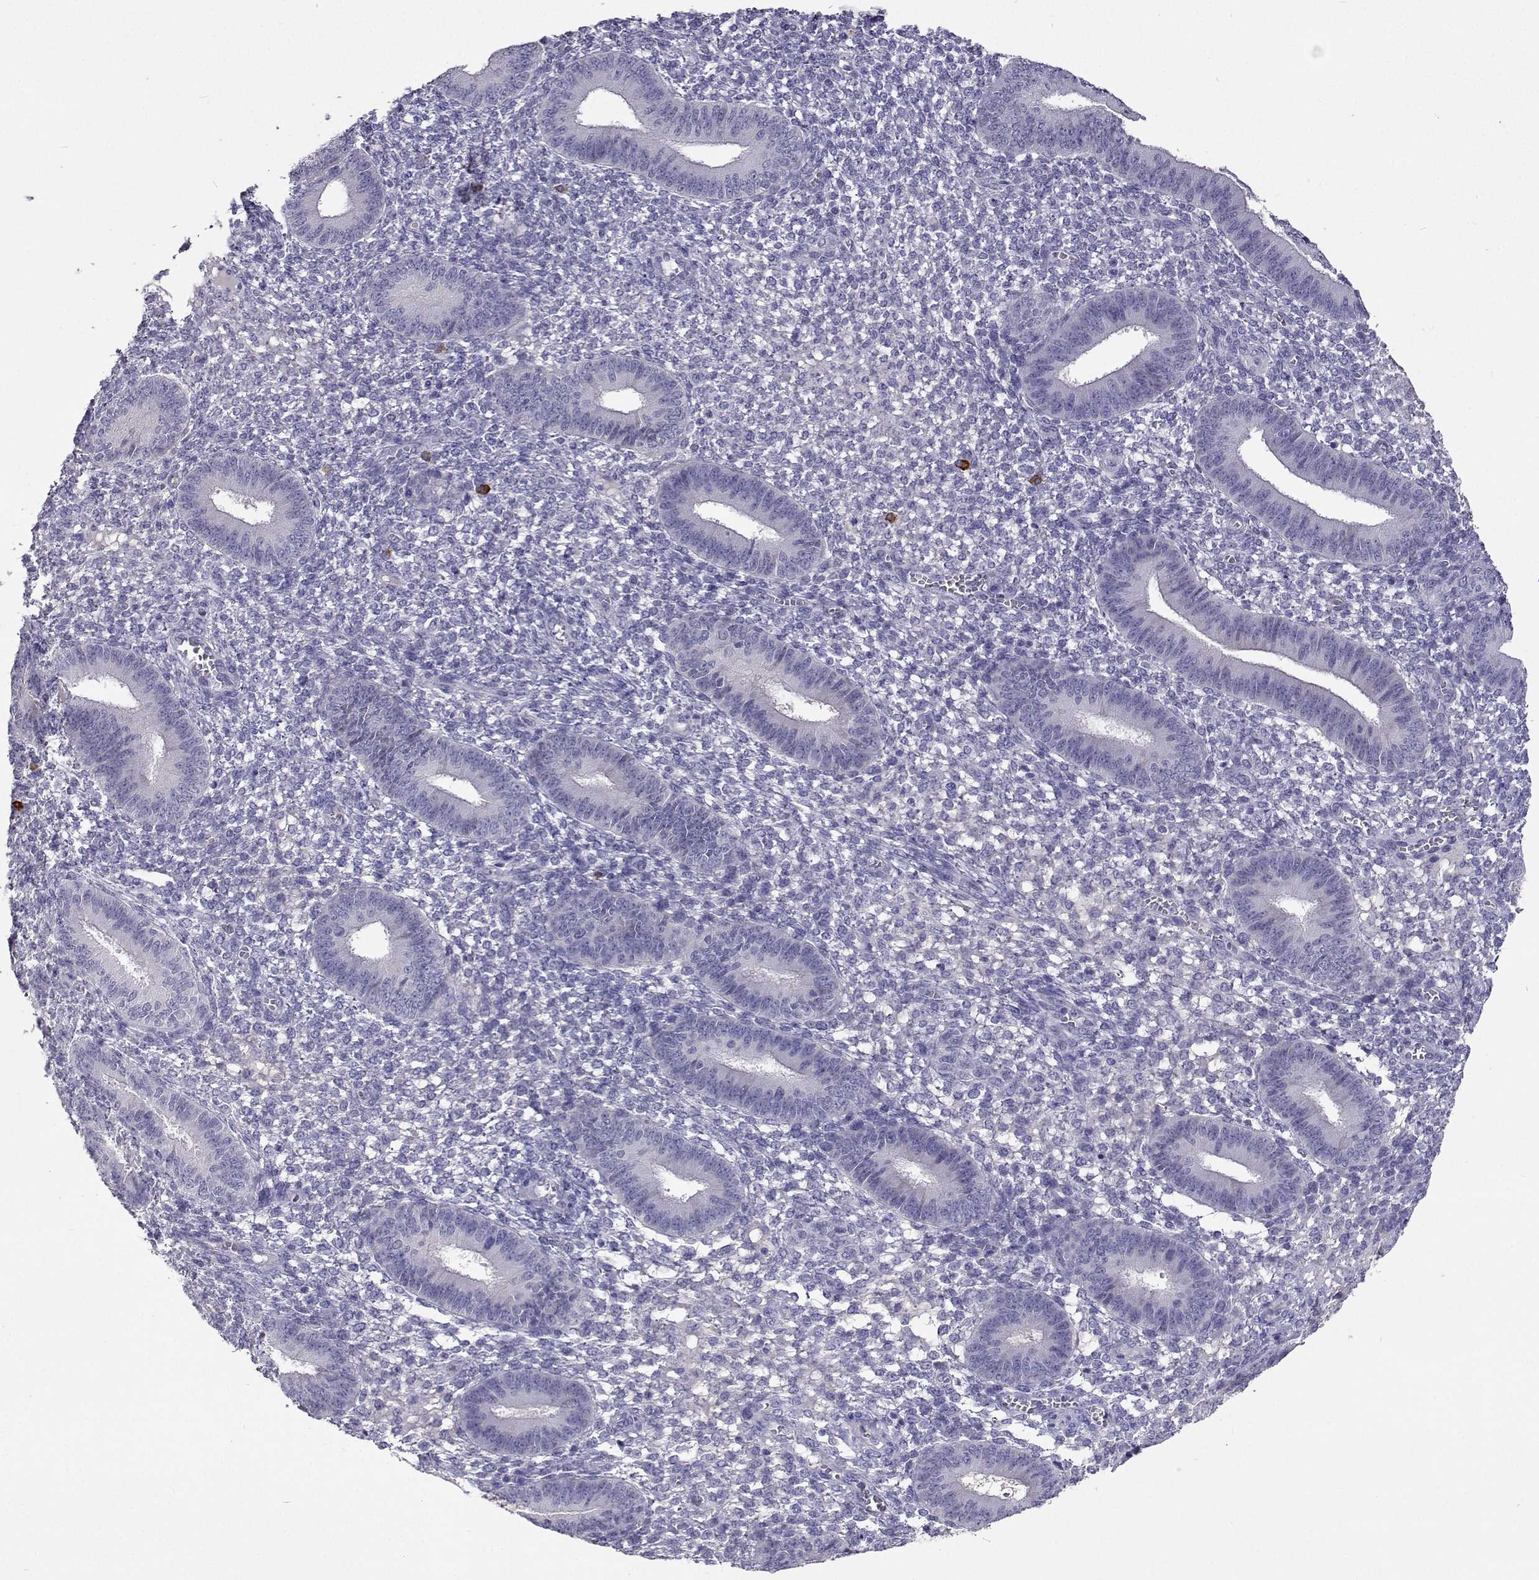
{"staining": {"intensity": "negative", "quantity": "none", "location": "none"}, "tissue": "endometrium", "cell_type": "Cells in endometrial stroma", "image_type": "normal", "snomed": [{"axis": "morphology", "description": "Normal tissue, NOS"}, {"axis": "topography", "description": "Endometrium"}], "caption": "Cells in endometrial stroma show no significant protein staining in normal endometrium. (DAB (3,3'-diaminobenzidine) immunohistochemistry visualized using brightfield microscopy, high magnification).", "gene": "CFAP44", "patient": {"sex": "female", "age": 42}}